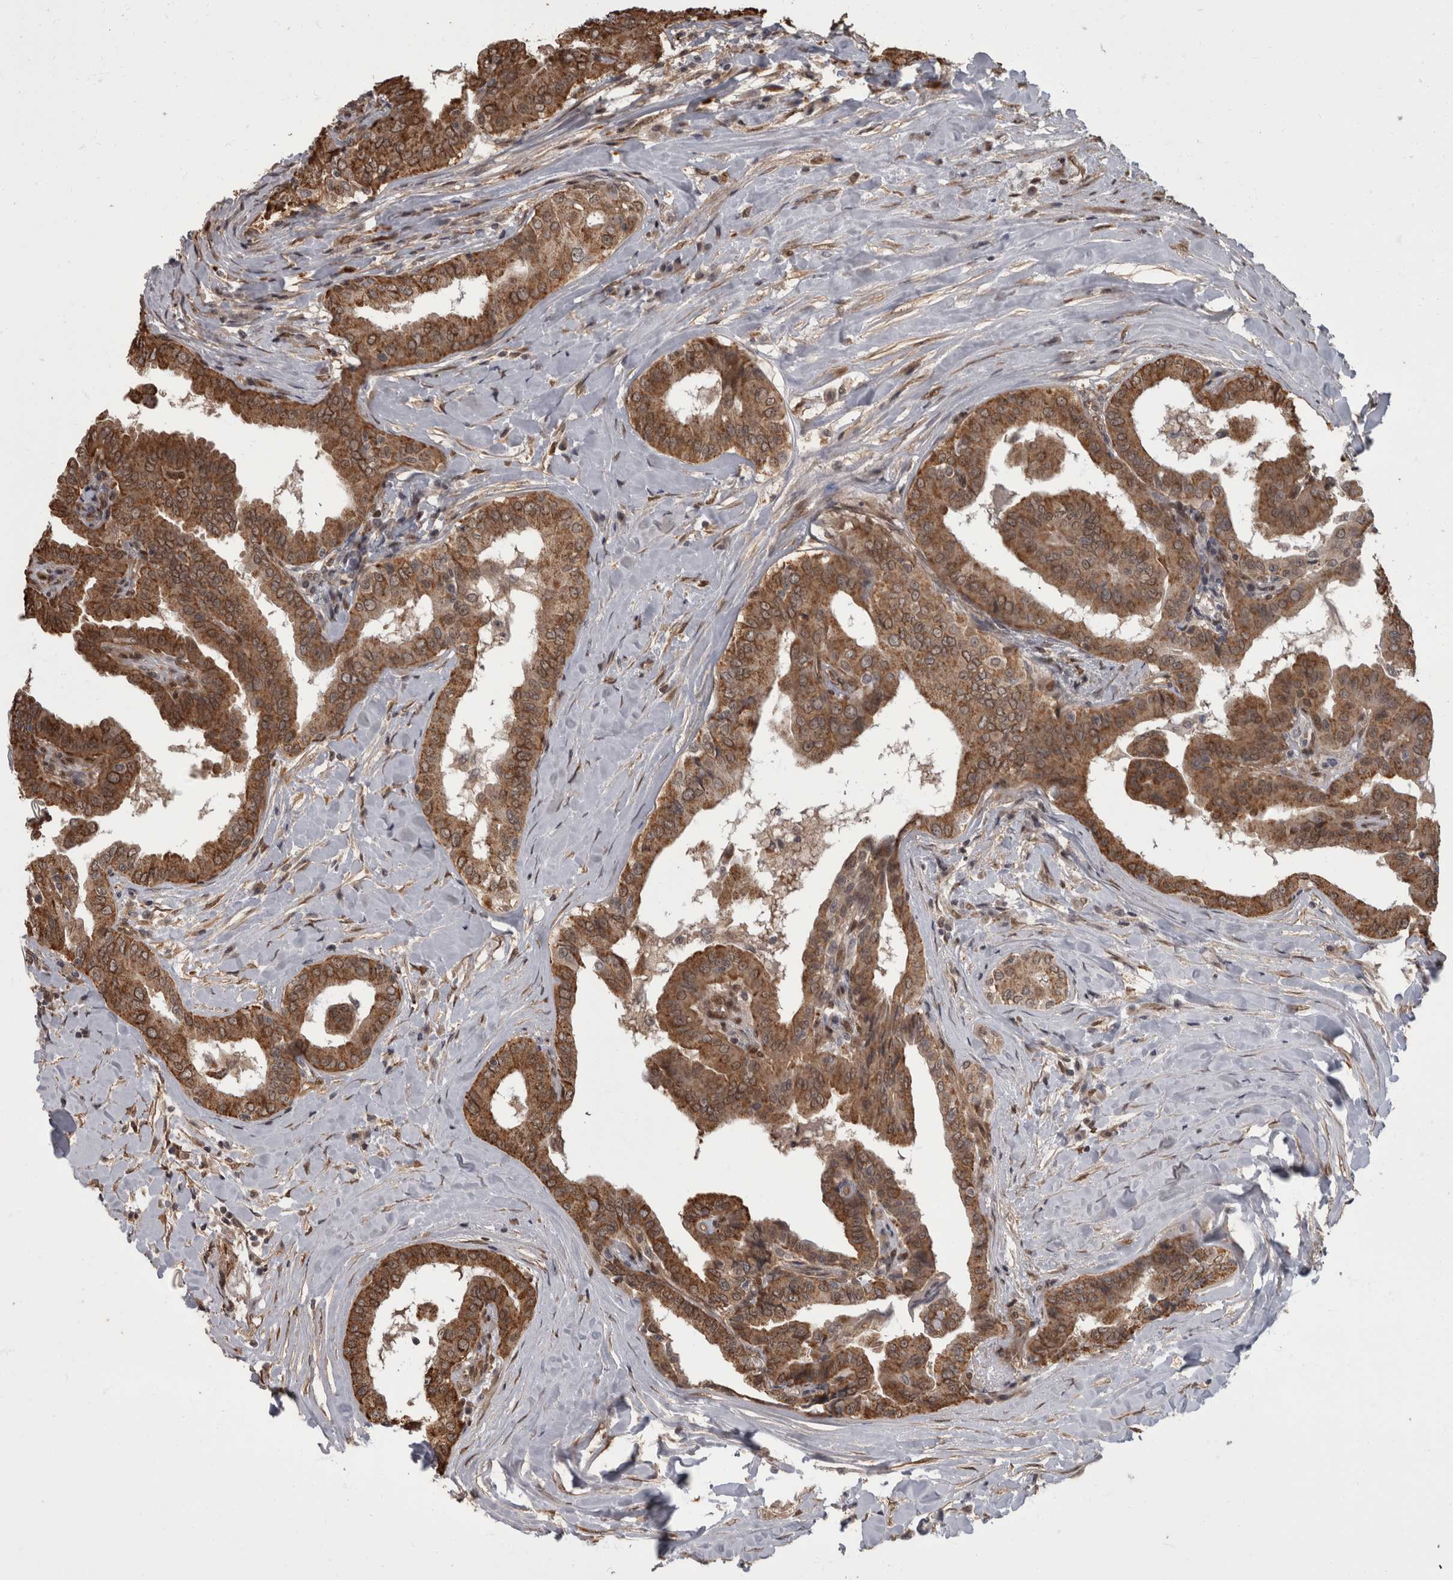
{"staining": {"intensity": "moderate", "quantity": ">75%", "location": "cytoplasmic/membranous"}, "tissue": "thyroid cancer", "cell_type": "Tumor cells", "image_type": "cancer", "snomed": [{"axis": "morphology", "description": "Papillary adenocarcinoma, NOS"}, {"axis": "topography", "description": "Thyroid gland"}], "caption": "Thyroid cancer tissue demonstrates moderate cytoplasmic/membranous staining in approximately >75% of tumor cells, visualized by immunohistochemistry. (Stains: DAB in brown, nuclei in blue, Microscopy: brightfield microscopy at high magnification).", "gene": "AKT3", "patient": {"sex": "male", "age": 33}}